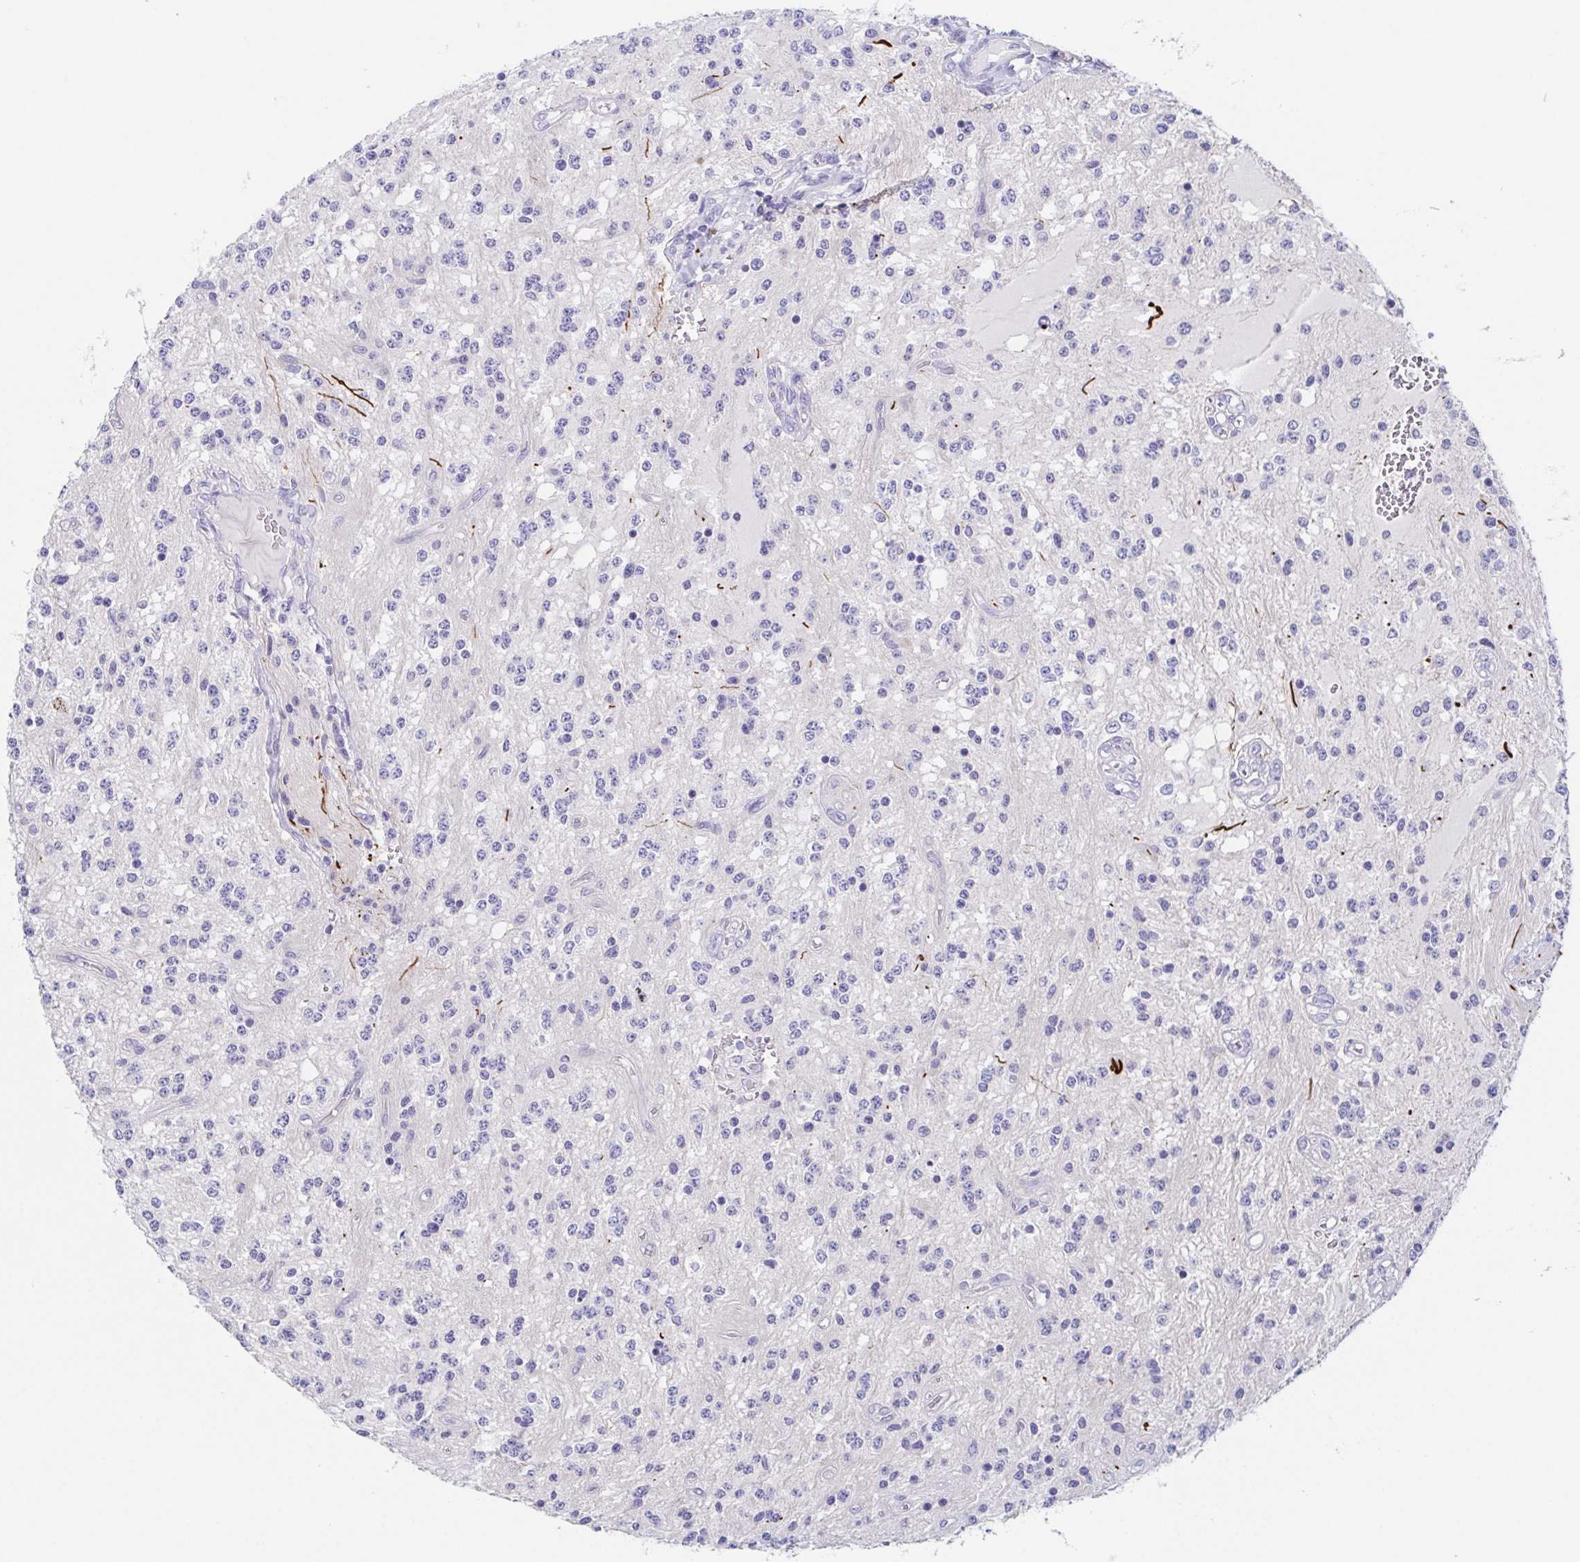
{"staining": {"intensity": "negative", "quantity": "none", "location": "none"}, "tissue": "glioma", "cell_type": "Tumor cells", "image_type": "cancer", "snomed": [{"axis": "morphology", "description": "Glioma, malignant, Low grade"}, {"axis": "topography", "description": "Cerebellum"}], "caption": "Tumor cells show no significant staining in glioma.", "gene": "HTR2A", "patient": {"sex": "female", "age": 14}}